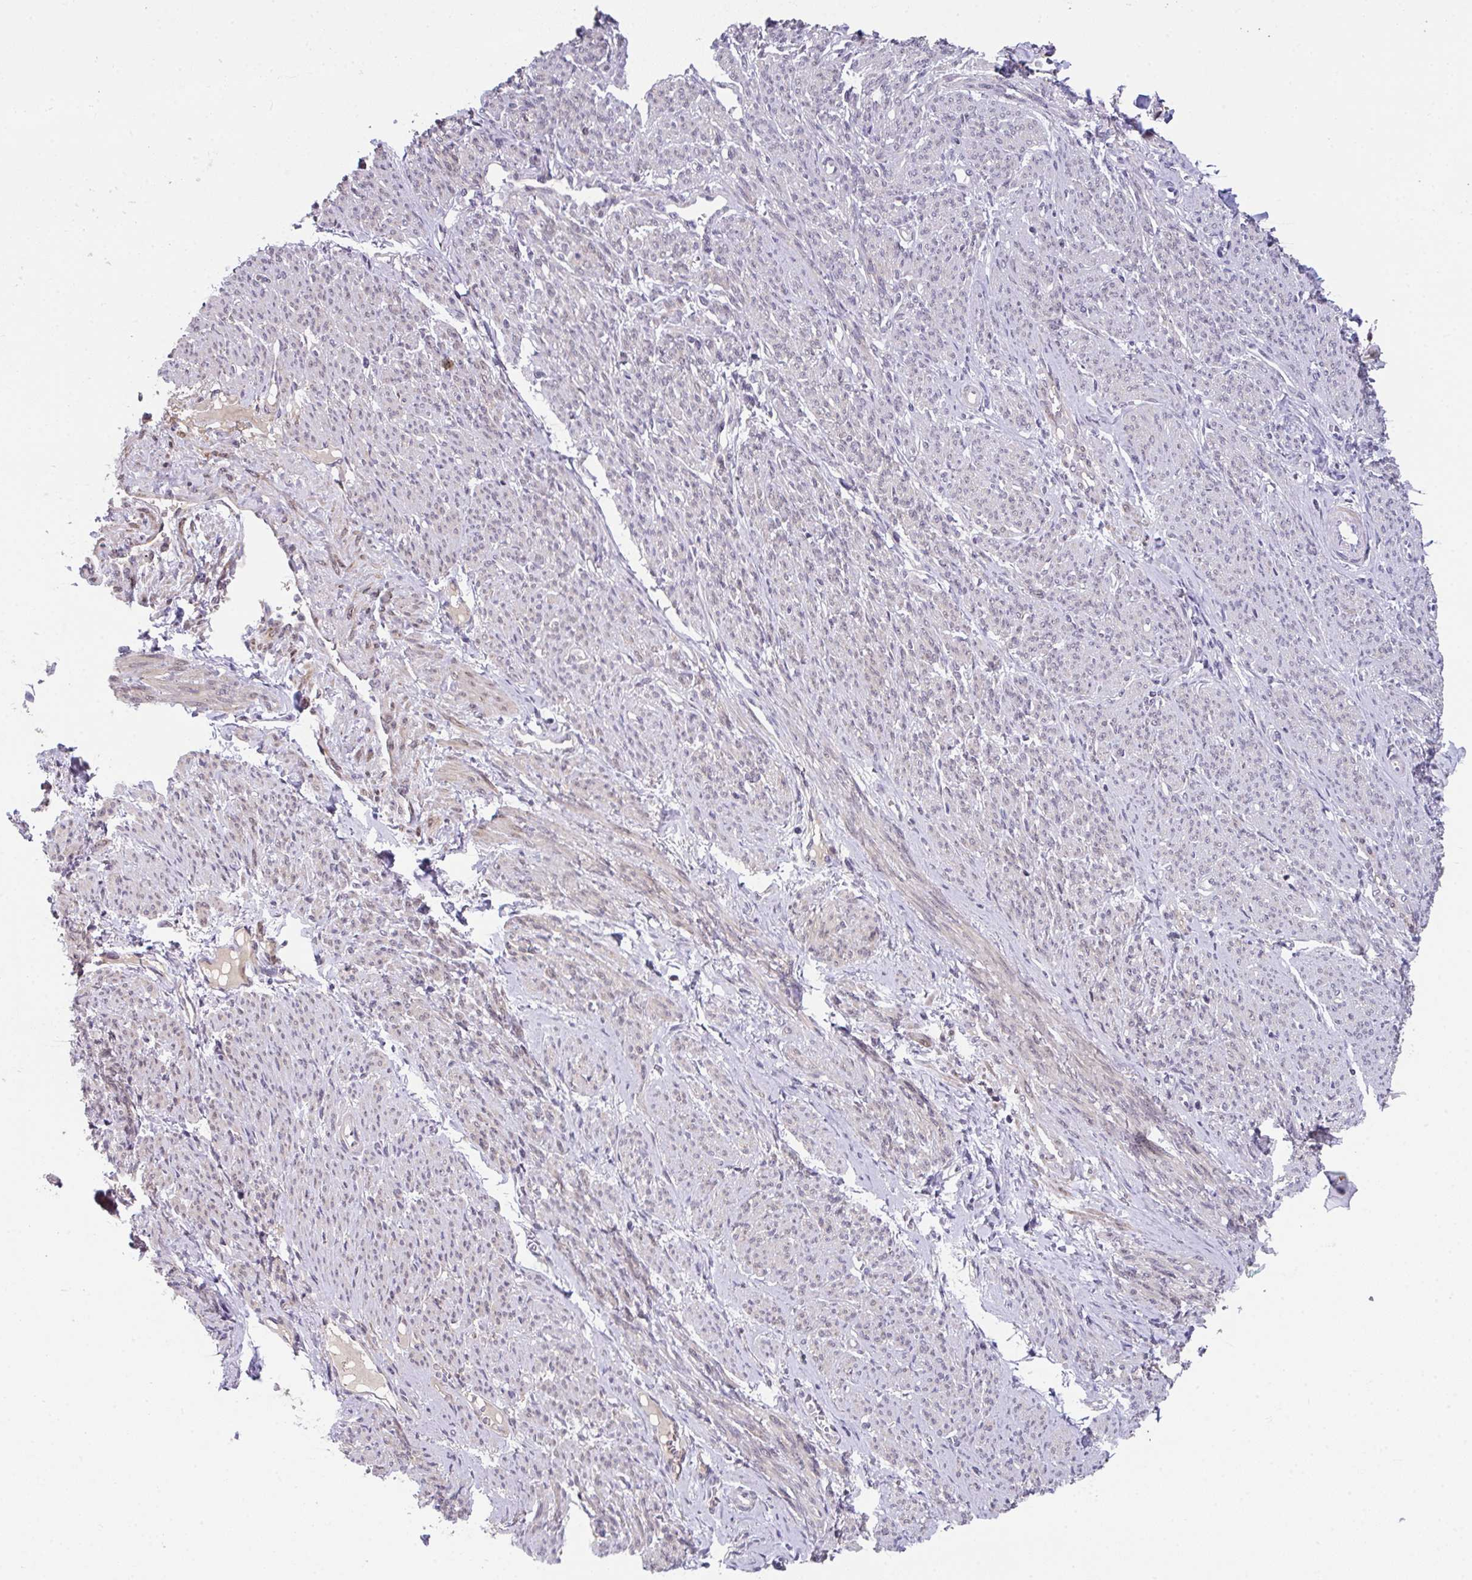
{"staining": {"intensity": "weak", "quantity": "25%-75%", "location": "cytoplasmic/membranous,nuclear"}, "tissue": "smooth muscle", "cell_type": "Smooth muscle cells", "image_type": "normal", "snomed": [{"axis": "morphology", "description": "Normal tissue, NOS"}, {"axis": "topography", "description": "Smooth muscle"}], "caption": "High-power microscopy captured an immunohistochemistry (IHC) photomicrograph of normal smooth muscle, revealing weak cytoplasmic/membranous,nuclear staining in approximately 25%-75% of smooth muscle cells.", "gene": "RBBP6", "patient": {"sex": "female", "age": 65}}